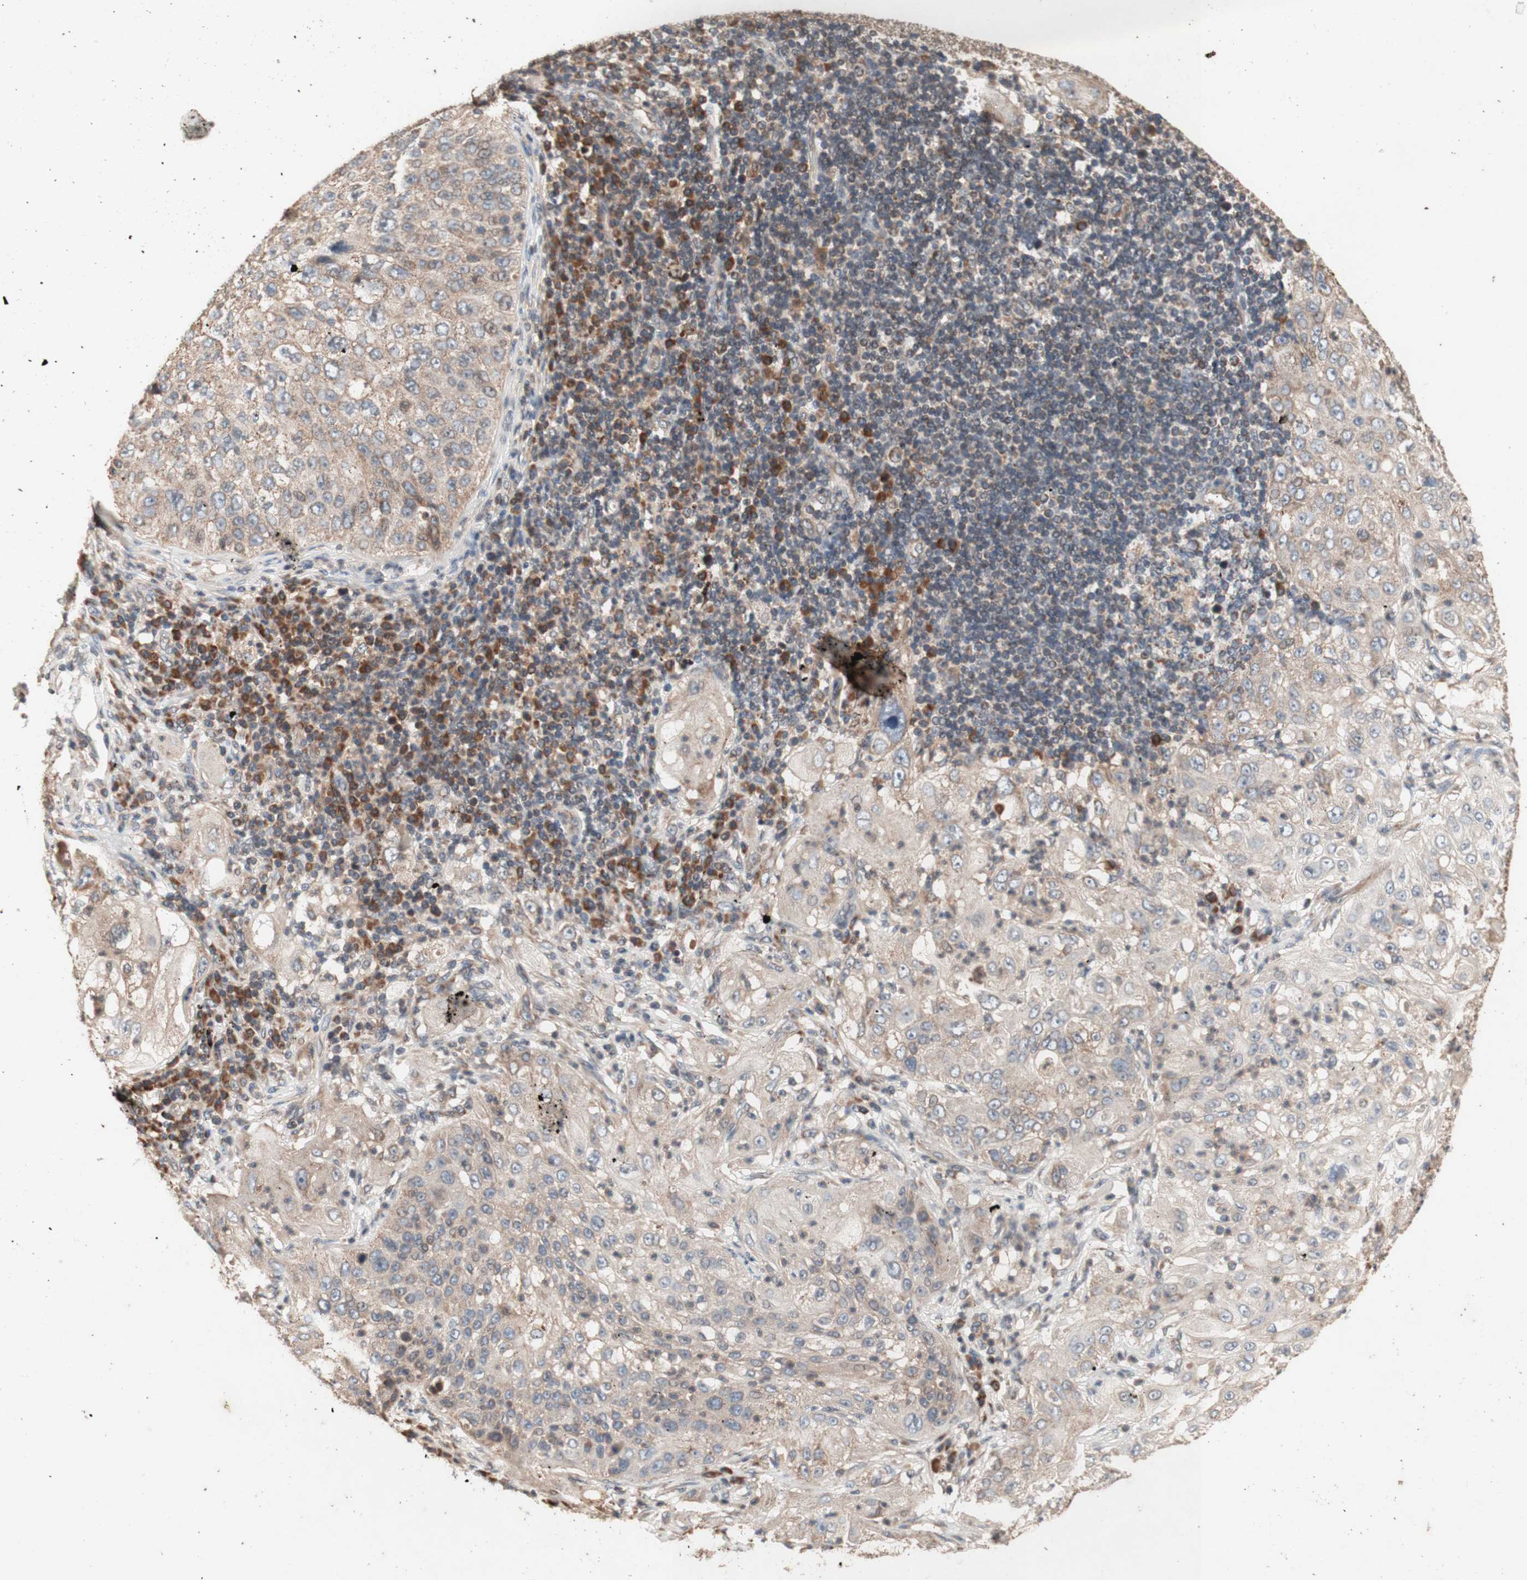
{"staining": {"intensity": "weak", "quantity": "25%-75%", "location": "cytoplasmic/membranous"}, "tissue": "lung cancer", "cell_type": "Tumor cells", "image_type": "cancer", "snomed": [{"axis": "morphology", "description": "Inflammation, NOS"}, {"axis": "morphology", "description": "Squamous cell carcinoma, NOS"}, {"axis": "topography", "description": "Lymph node"}, {"axis": "topography", "description": "Soft tissue"}, {"axis": "topography", "description": "Lung"}], "caption": "Immunohistochemical staining of human lung cancer exhibits weak cytoplasmic/membranous protein expression in approximately 25%-75% of tumor cells.", "gene": "DDOST", "patient": {"sex": "male", "age": 66}}